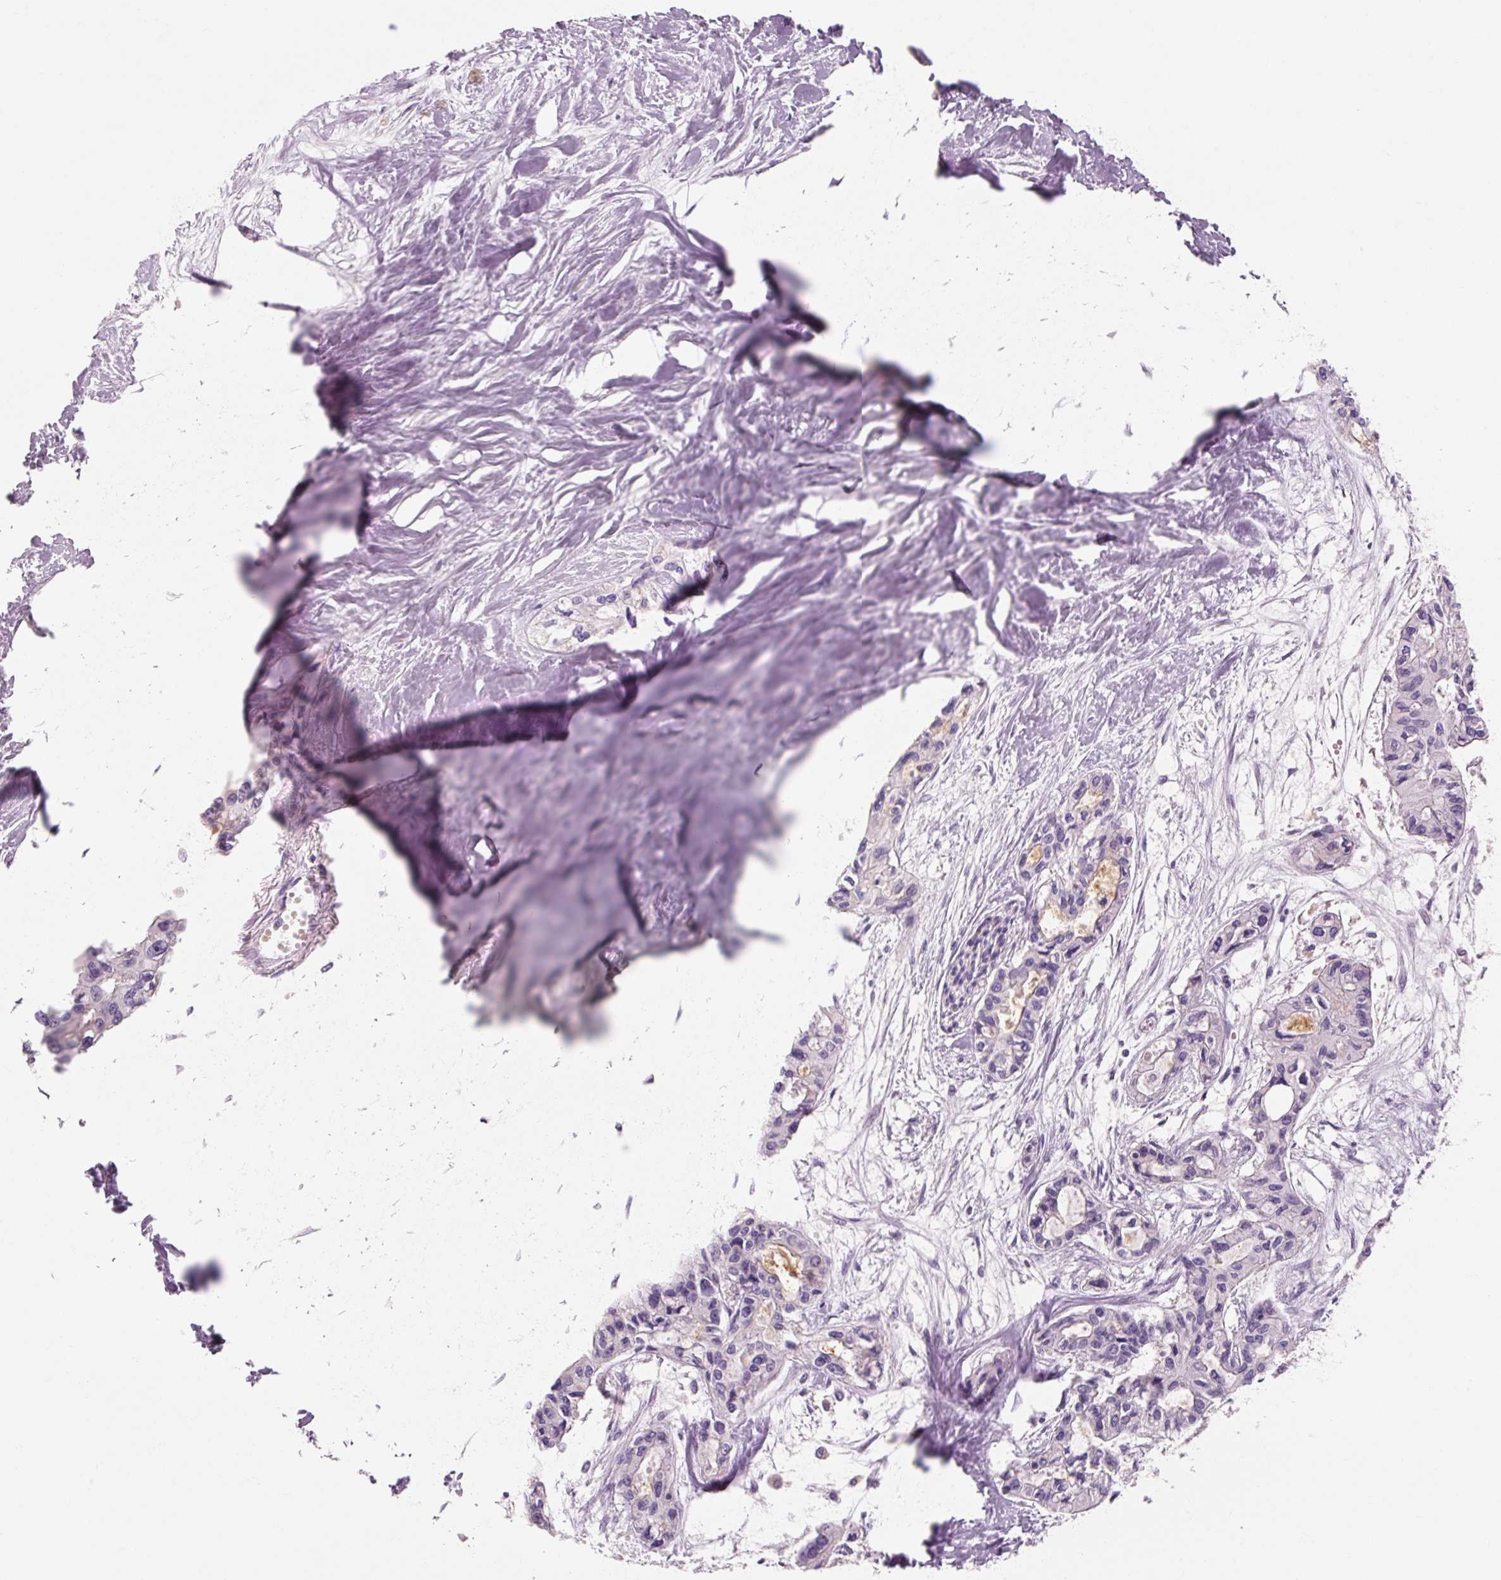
{"staining": {"intensity": "negative", "quantity": "none", "location": "none"}, "tissue": "pancreatic cancer", "cell_type": "Tumor cells", "image_type": "cancer", "snomed": [{"axis": "morphology", "description": "Adenocarcinoma, NOS"}, {"axis": "topography", "description": "Pancreas"}], "caption": "A photomicrograph of human pancreatic cancer is negative for staining in tumor cells.", "gene": "OR8K1", "patient": {"sex": "female", "age": 50}}